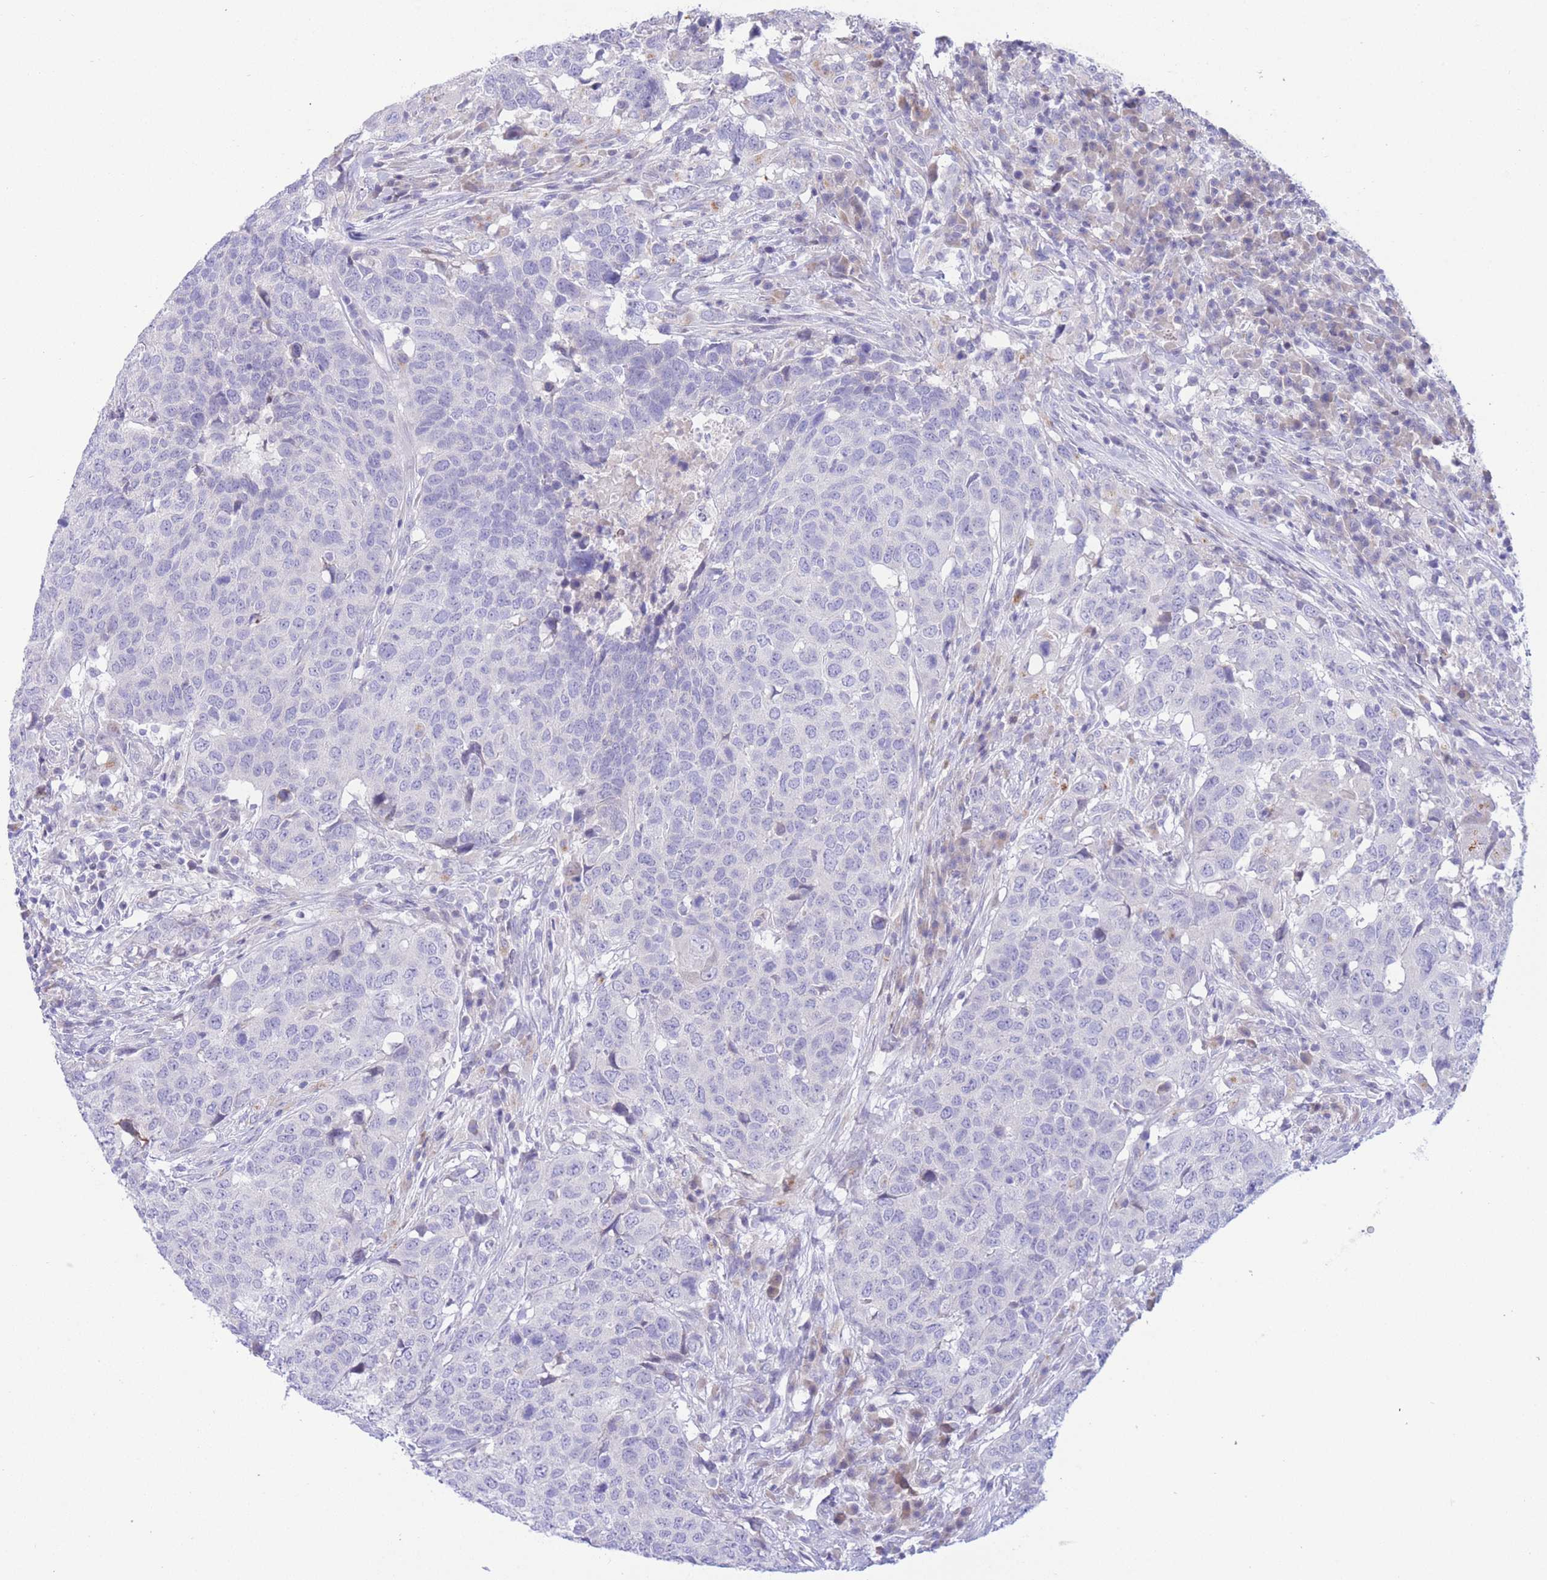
{"staining": {"intensity": "negative", "quantity": "none", "location": "none"}, "tissue": "head and neck cancer", "cell_type": "Tumor cells", "image_type": "cancer", "snomed": [{"axis": "morphology", "description": "Normal tissue, NOS"}, {"axis": "morphology", "description": "Squamous cell carcinoma, NOS"}, {"axis": "topography", "description": "Skeletal muscle"}, {"axis": "topography", "description": "Vascular tissue"}, {"axis": "topography", "description": "Peripheral nerve tissue"}, {"axis": "topography", "description": "Head-Neck"}], "caption": "Head and neck cancer was stained to show a protein in brown. There is no significant positivity in tumor cells.", "gene": "RPL39L", "patient": {"sex": "male", "age": 66}}